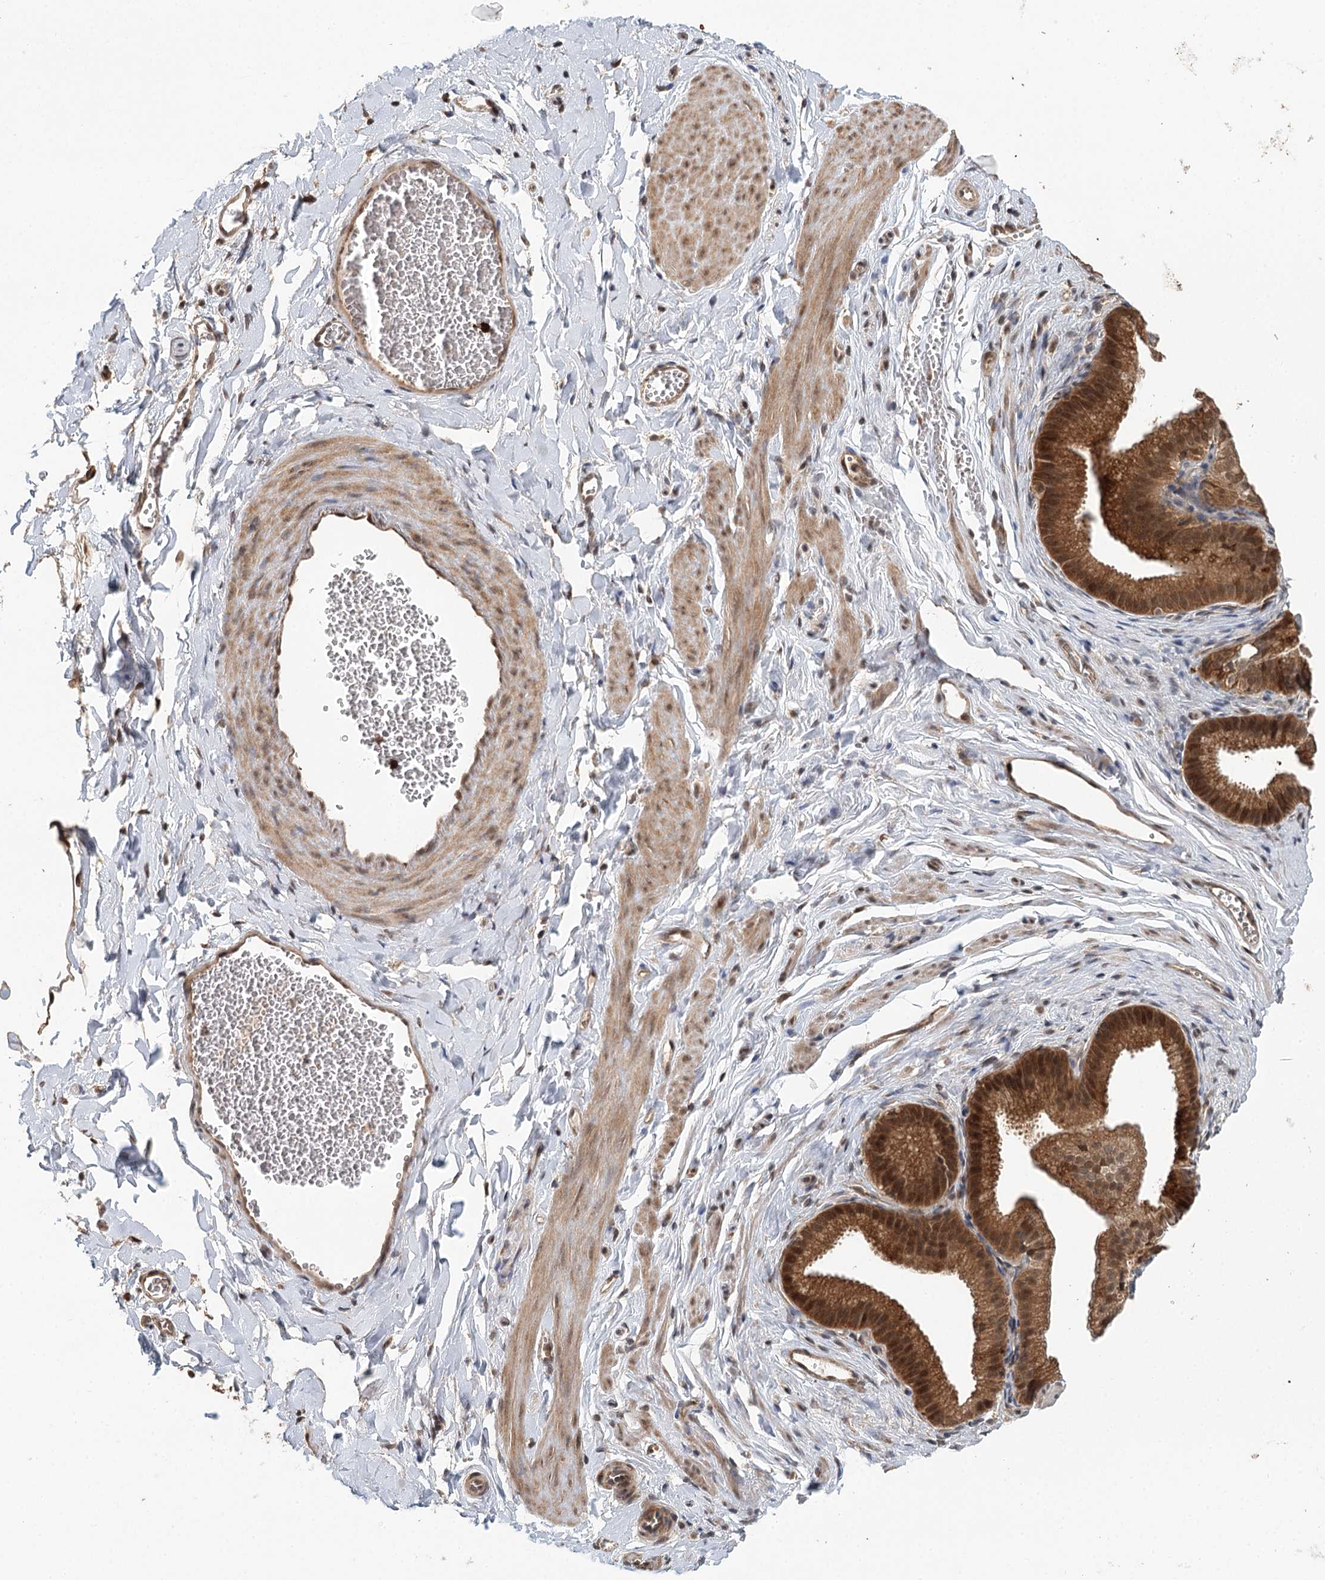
{"staining": {"intensity": "moderate", "quantity": ">75%", "location": "cytoplasmic/membranous,nuclear"}, "tissue": "adipose tissue", "cell_type": "Adipocytes", "image_type": "normal", "snomed": [{"axis": "morphology", "description": "Normal tissue, NOS"}, {"axis": "topography", "description": "Gallbladder"}, {"axis": "topography", "description": "Peripheral nerve tissue"}], "caption": "Moderate cytoplasmic/membranous,nuclear protein expression is present in about >75% of adipocytes in adipose tissue. (Brightfield microscopy of DAB IHC at high magnification).", "gene": "N6AMT1", "patient": {"sex": "male", "age": 38}}